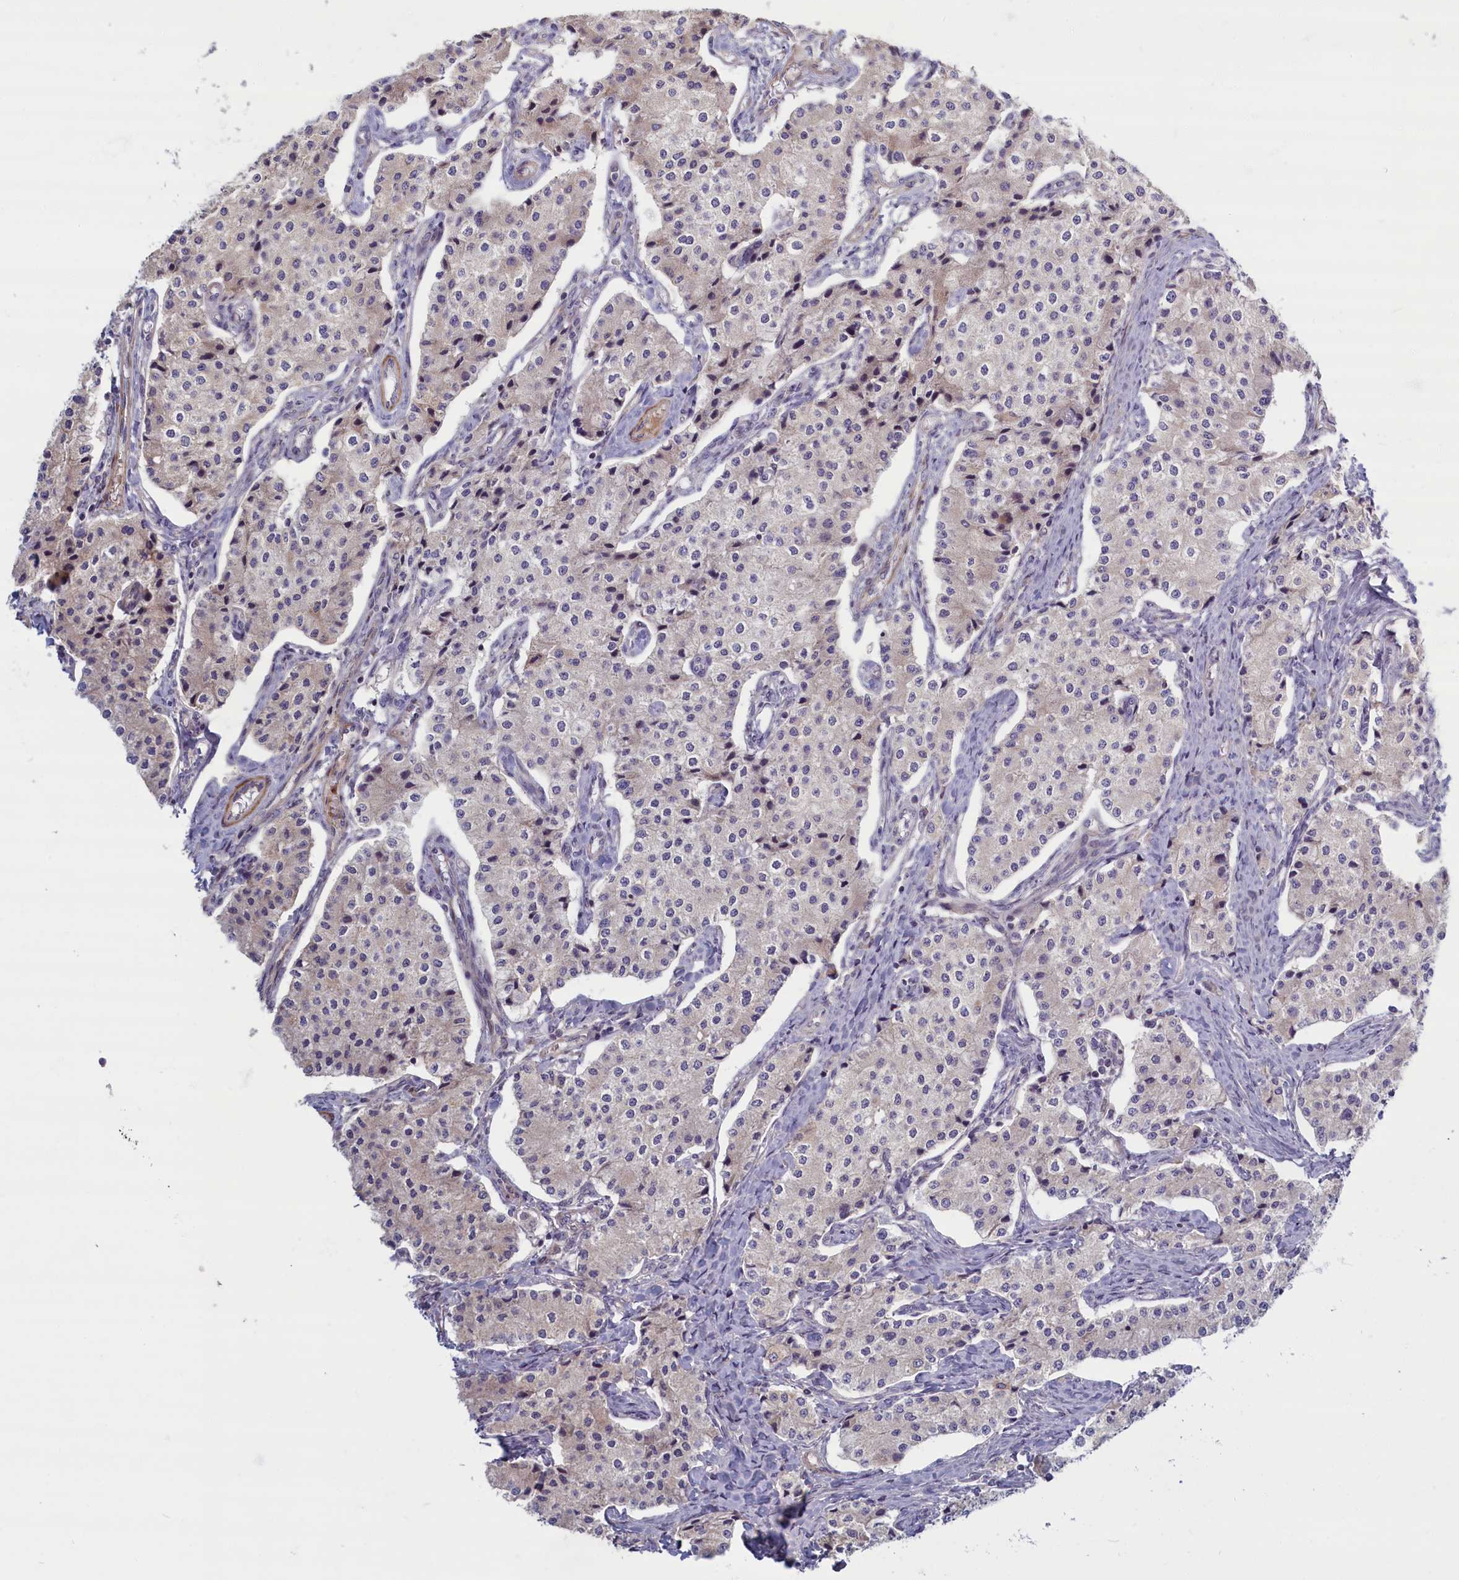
{"staining": {"intensity": "negative", "quantity": "none", "location": "none"}, "tissue": "carcinoid", "cell_type": "Tumor cells", "image_type": "cancer", "snomed": [{"axis": "morphology", "description": "Carcinoid, malignant, NOS"}, {"axis": "topography", "description": "Colon"}], "caption": "The image displays no significant positivity in tumor cells of malignant carcinoid. The staining is performed using DAB brown chromogen with nuclei counter-stained in using hematoxylin.", "gene": "TRPM4", "patient": {"sex": "female", "age": 52}}